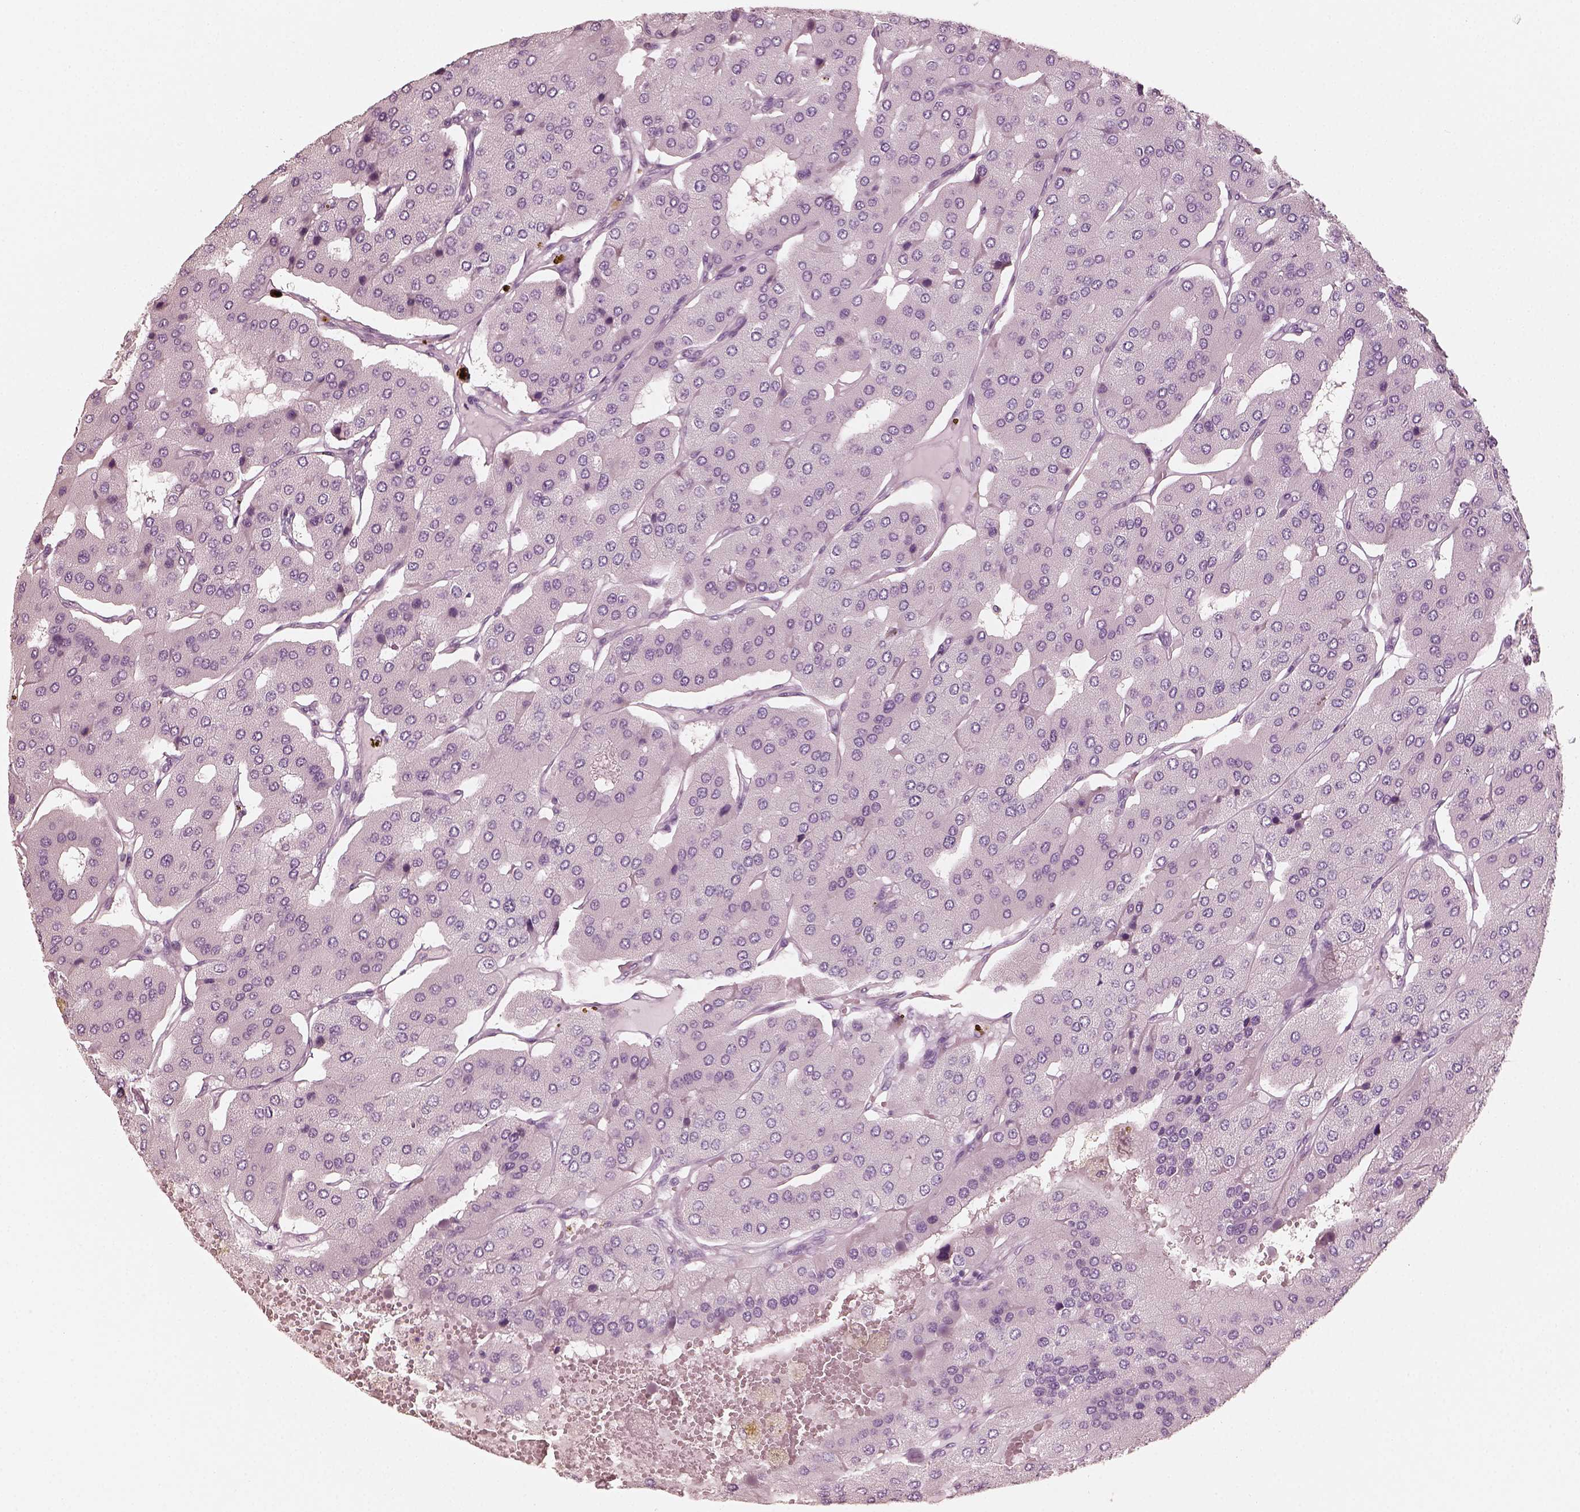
{"staining": {"intensity": "negative", "quantity": "none", "location": "none"}, "tissue": "parathyroid gland", "cell_type": "Glandular cells", "image_type": "normal", "snomed": [{"axis": "morphology", "description": "Normal tissue, NOS"}, {"axis": "morphology", "description": "Adenoma, NOS"}, {"axis": "topography", "description": "Parathyroid gland"}], "caption": "A micrograph of parathyroid gland stained for a protein shows no brown staining in glandular cells.", "gene": "R3HDML", "patient": {"sex": "female", "age": 86}}